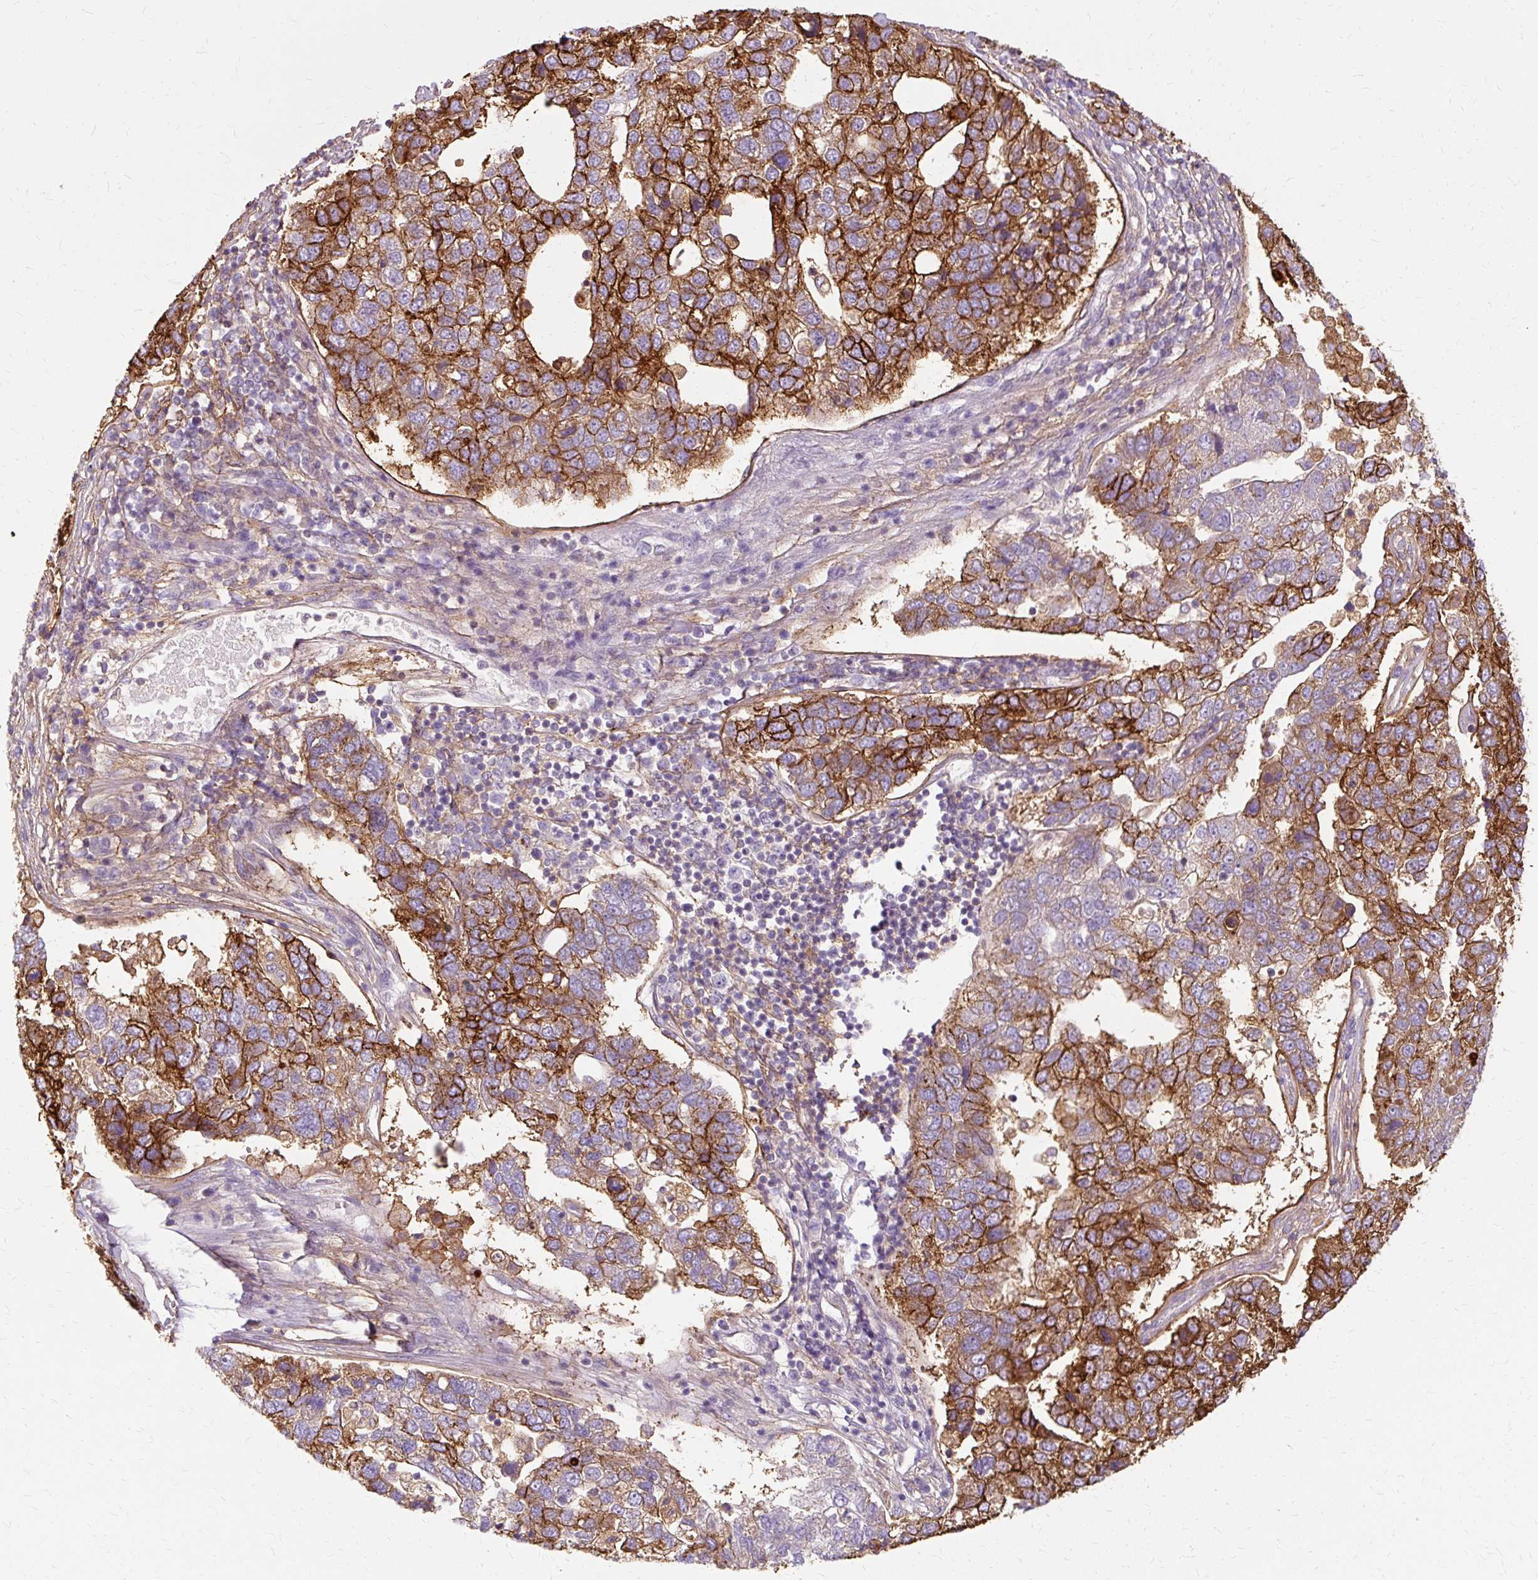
{"staining": {"intensity": "strong", "quantity": "25%-75%", "location": "cytoplasmic/membranous"}, "tissue": "pancreatic cancer", "cell_type": "Tumor cells", "image_type": "cancer", "snomed": [{"axis": "morphology", "description": "Adenocarcinoma, NOS"}, {"axis": "topography", "description": "Pancreas"}], "caption": "There is high levels of strong cytoplasmic/membranous expression in tumor cells of pancreatic cancer (adenocarcinoma), as demonstrated by immunohistochemical staining (brown color).", "gene": "TSPAN8", "patient": {"sex": "female", "age": 61}}